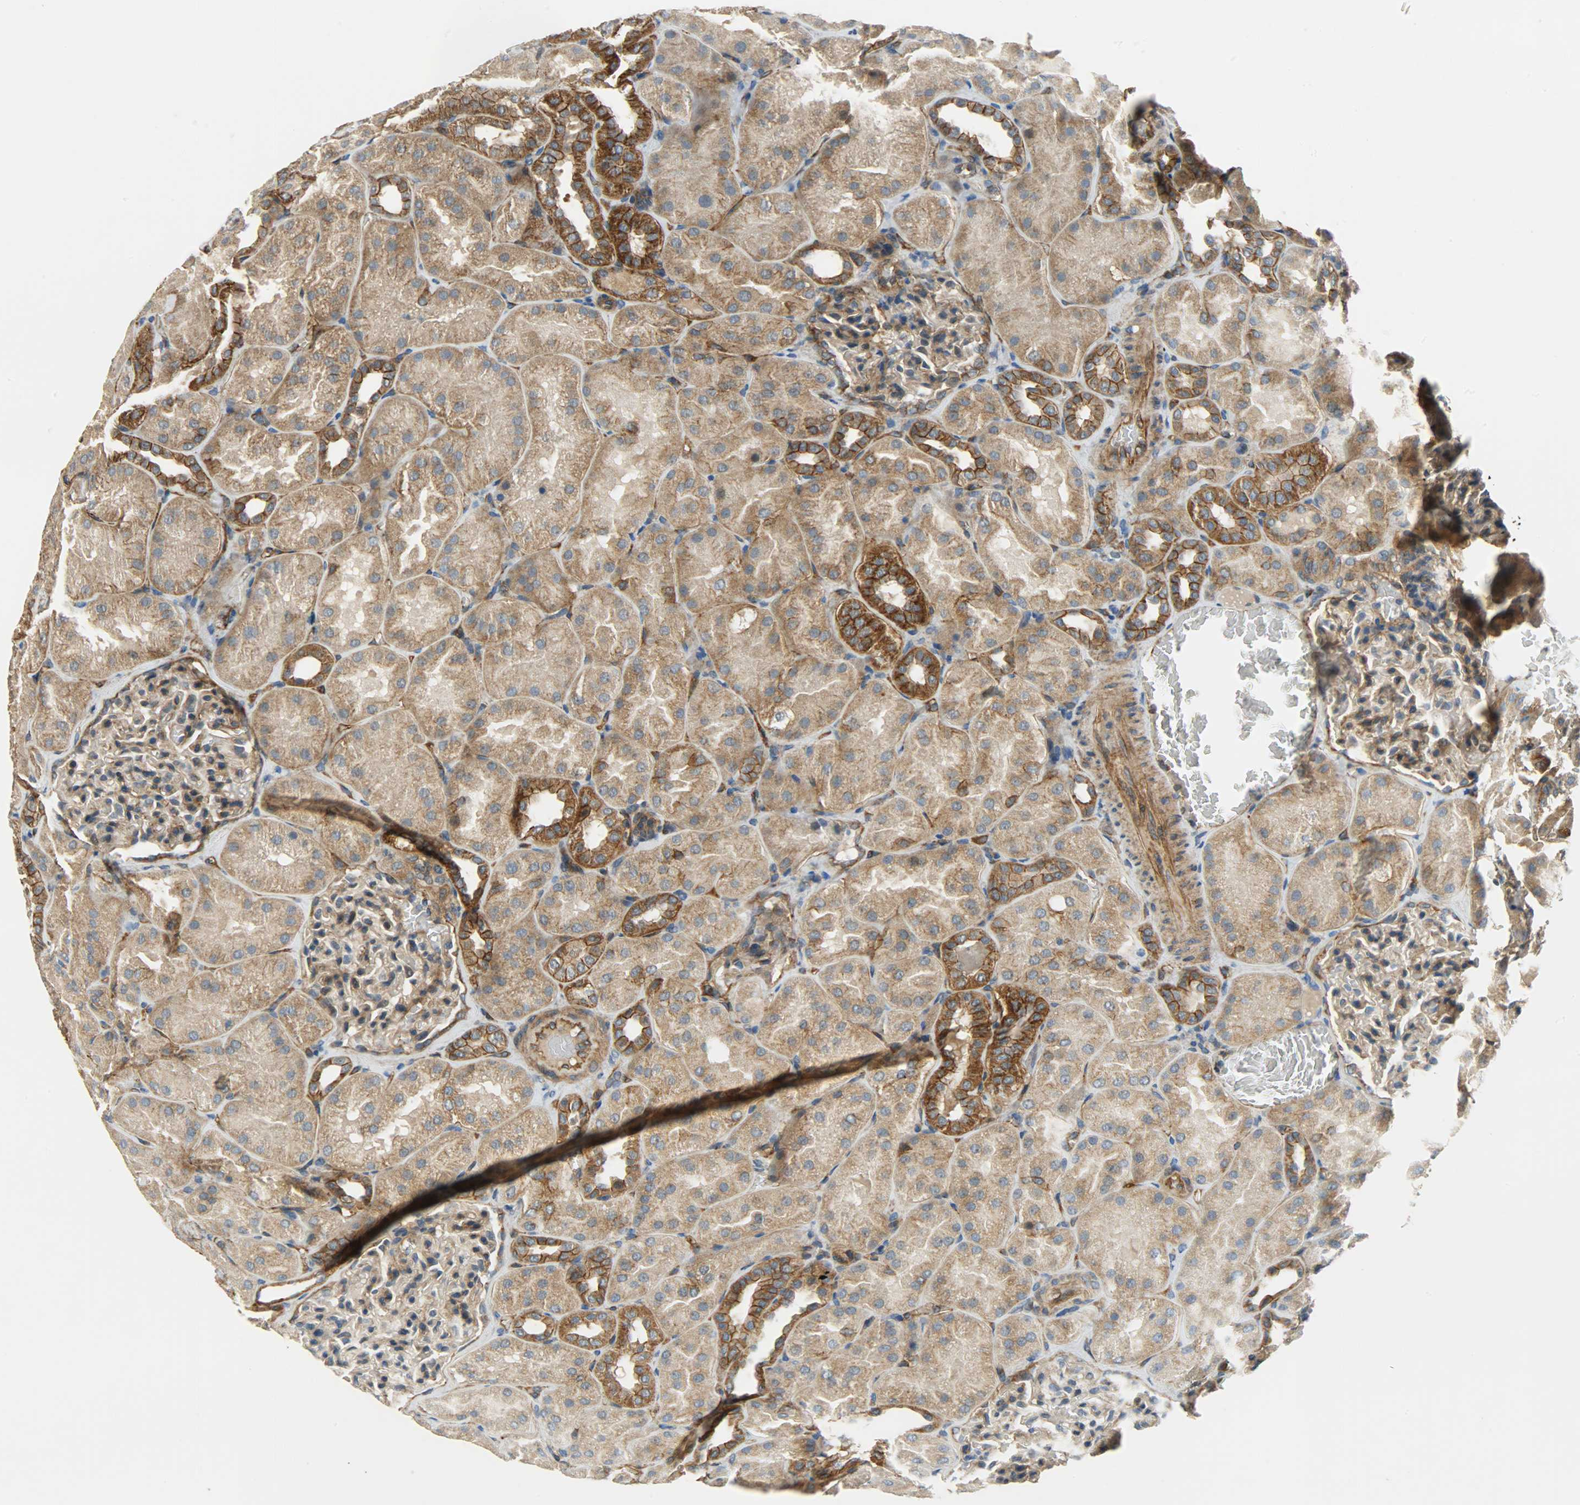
{"staining": {"intensity": "moderate", "quantity": ">75%", "location": "cytoplasmic/membranous"}, "tissue": "kidney", "cell_type": "Cells in glomeruli", "image_type": "normal", "snomed": [{"axis": "morphology", "description": "Normal tissue, NOS"}, {"axis": "topography", "description": "Kidney"}], "caption": "High-magnification brightfield microscopy of normal kidney stained with DAB (brown) and counterstained with hematoxylin (blue). cells in glomeruli exhibit moderate cytoplasmic/membranous expression is seen in about>75% of cells. Using DAB (3,3'-diaminobenzidine) (brown) and hematoxylin (blue) stains, captured at high magnification using brightfield microscopy.", "gene": "KIAA1217", "patient": {"sex": "male", "age": 28}}